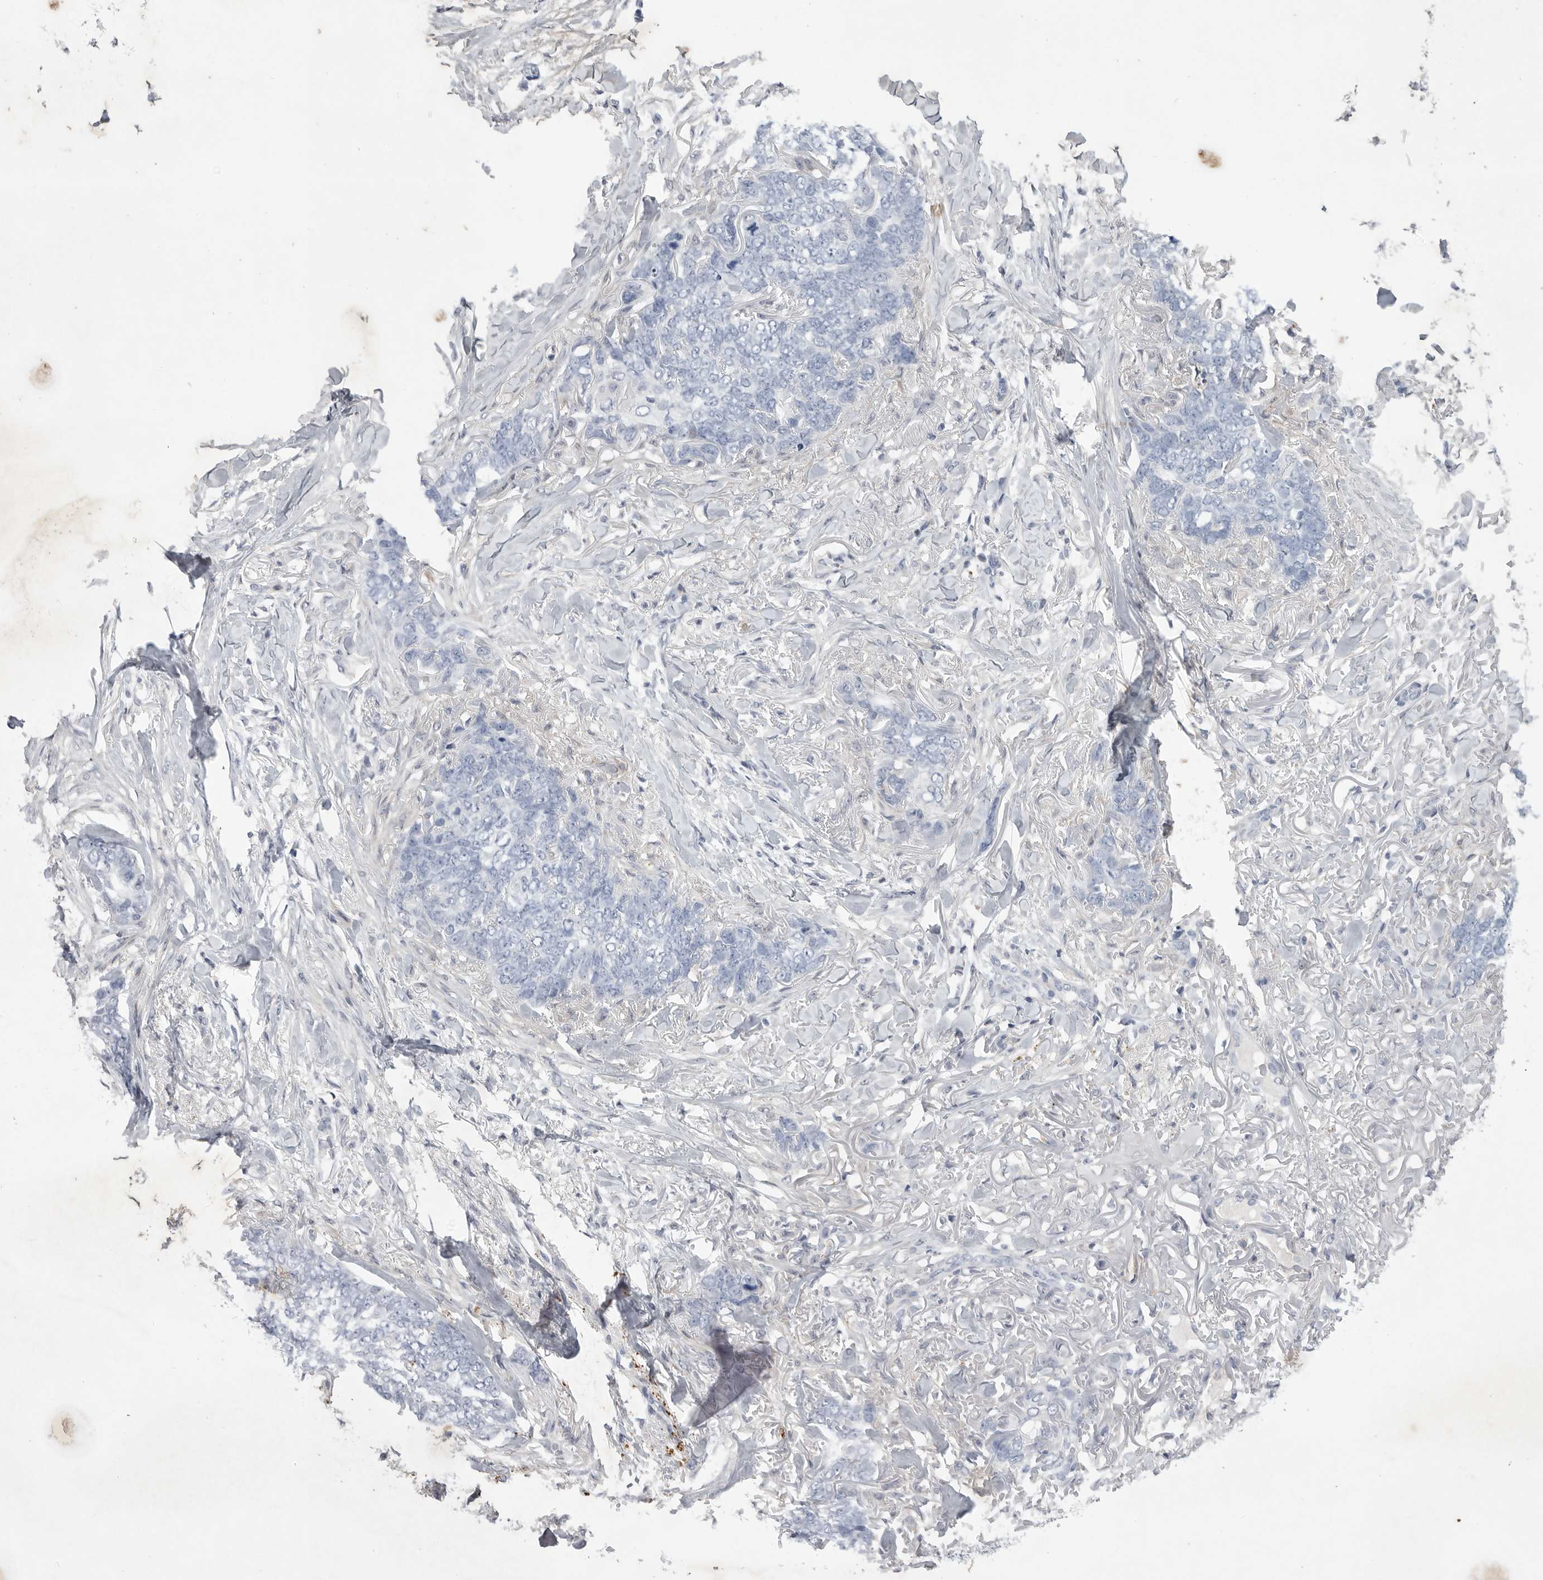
{"staining": {"intensity": "negative", "quantity": "none", "location": "none"}, "tissue": "skin cancer", "cell_type": "Tumor cells", "image_type": "cancer", "snomed": [{"axis": "morphology", "description": "Normal tissue, NOS"}, {"axis": "morphology", "description": "Basal cell carcinoma"}, {"axis": "topography", "description": "Skin"}], "caption": "The histopathology image displays no staining of tumor cells in basal cell carcinoma (skin).", "gene": "SIGLEC10", "patient": {"sex": "male", "age": 77}}